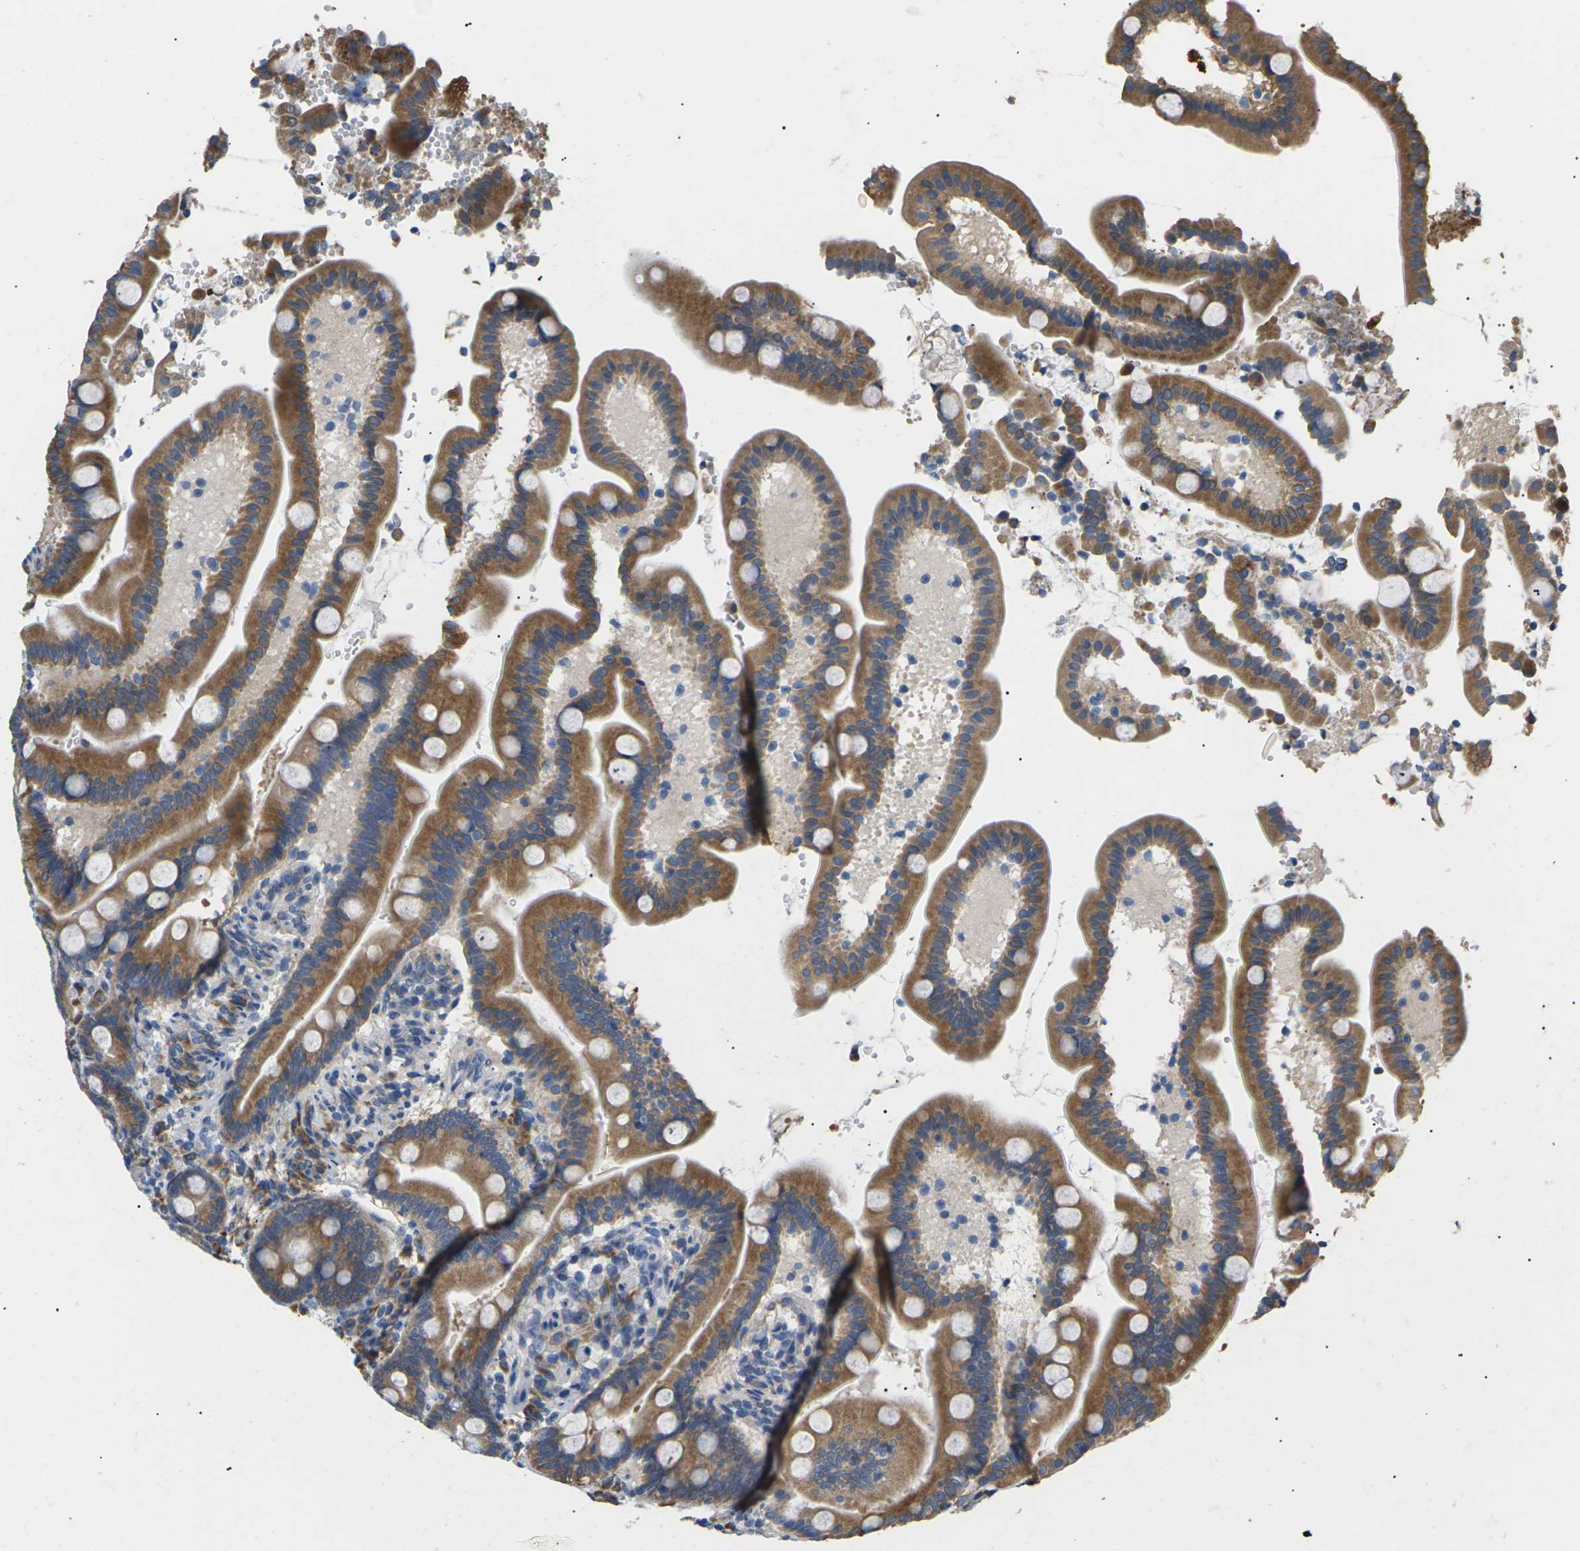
{"staining": {"intensity": "moderate", "quantity": ">75%", "location": "cytoplasmic/membranous"}, "tissue": "duodenum", "cell_type": "Glandular cells", "image_type": "normal", "snomed": [{"axis": "morphology", "description": "Normal tissue, NOS"}, {"axis": "topography", "description": "Duodenum"}], "caption": "Glandular cells show medium levels of moderate cytoplasmic/membranous positivity in about >75% of cells in benign human duodenum. (IHC, brightfield microscopy, high magnification).", "gene": "KLHDC8B", "patient": {"sex": "male", "age": 54}}